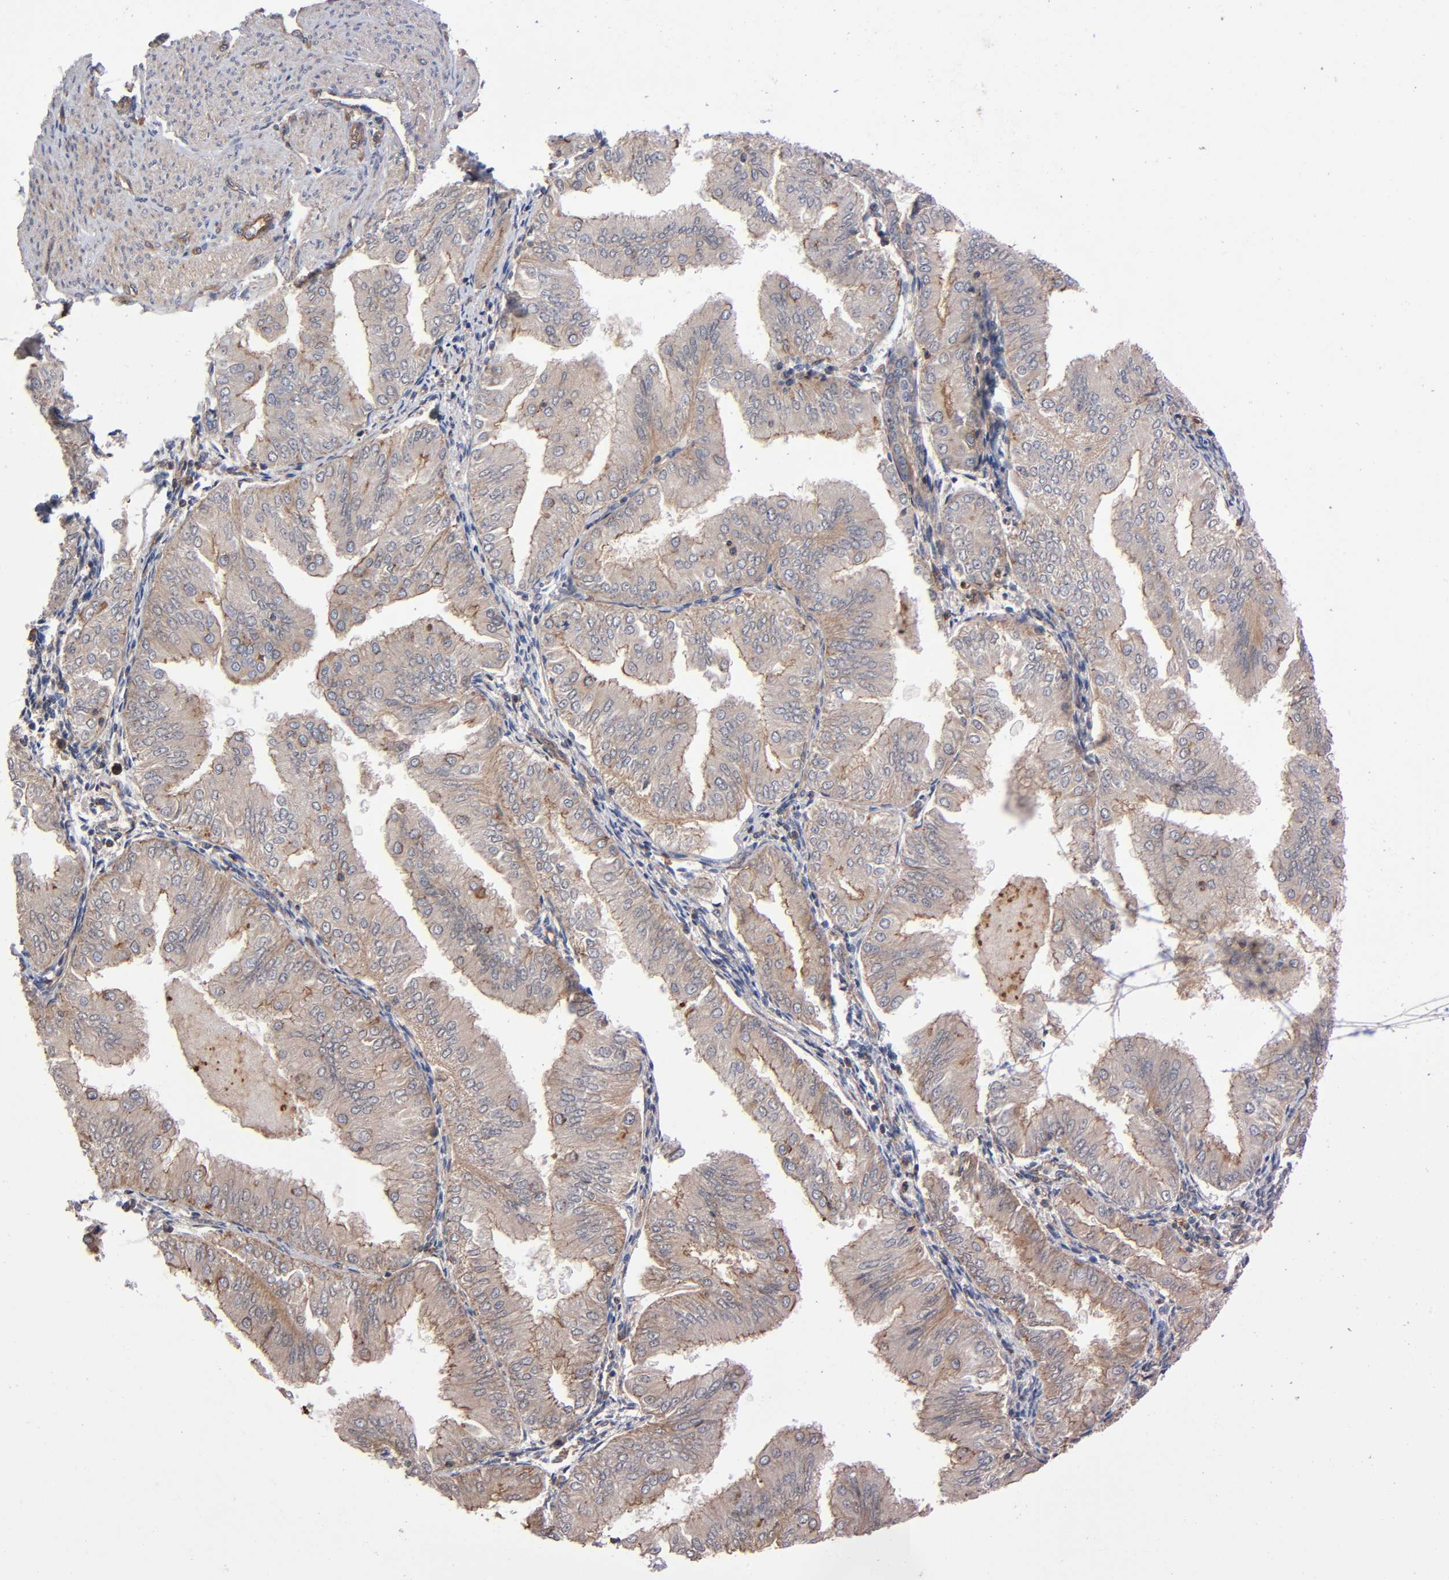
{"staining": {"intensity": "weak", "quantity": ">75%", "location": "cytoplasmic/membranous"}, "tissue": "endometrial cancer", "cell_type": "Tumor cells", "image_type": "cancer", "snomed": [{"axis": "morphology", "description": "Adenocarcinoma, NOS"}, {"axis": "topography", "description": "Endometrium"}], "caption": "The immunohistochemical stain labels weak cytoplasmic/membranous staining in tumor cells of endometrial cancer (adenocarcinoma) tissue.", "gene": "LAMTOR2", "patient": {"sex": "female", "age": 53}}